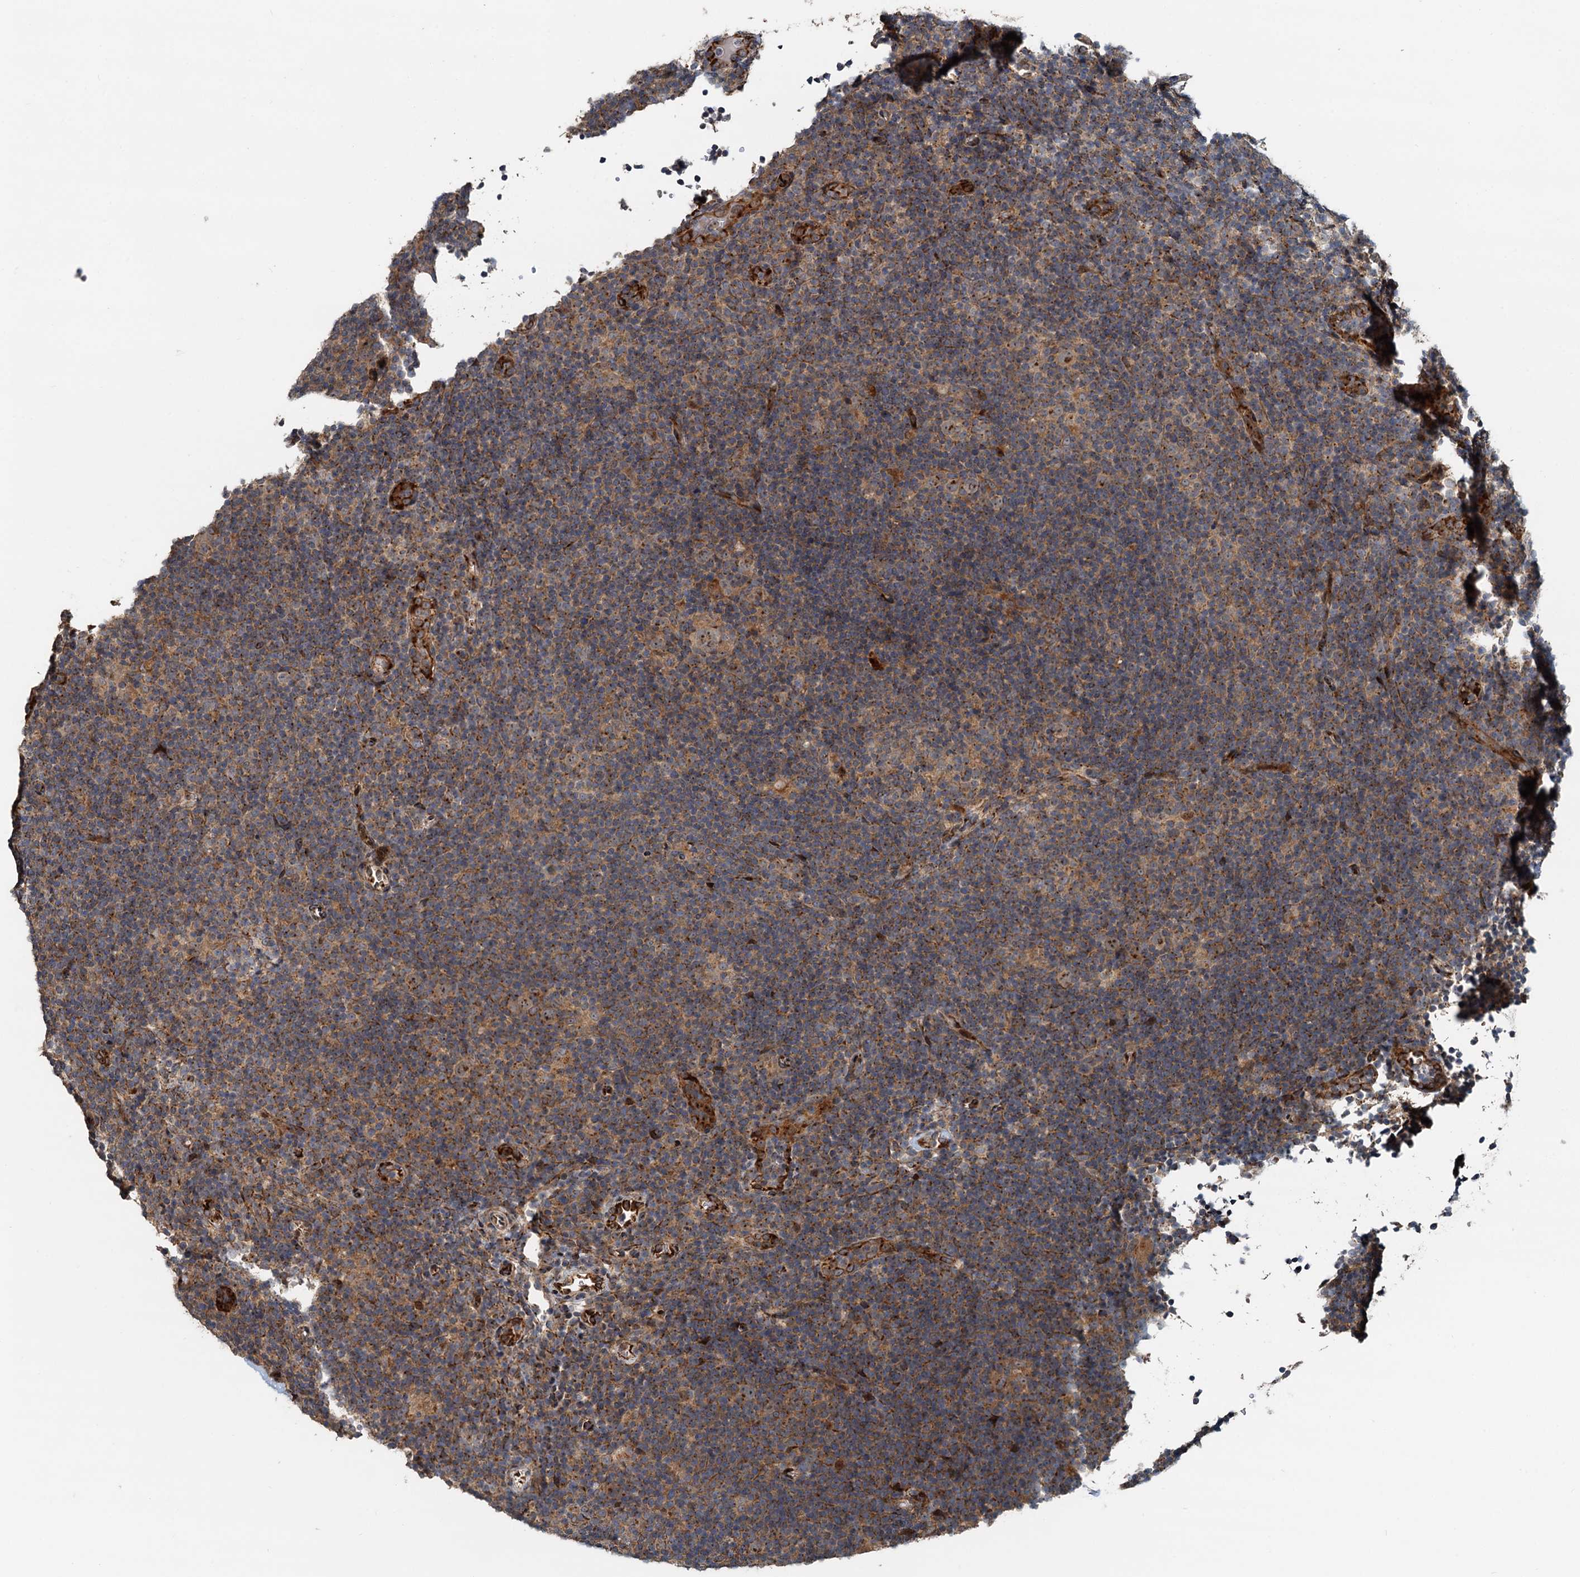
{"staining": {"intensity": "weak", "quantity": ">75%", "location": "cytoplasmic/membranous"}, "tissue": "lymphoma", "cell_type": "Tumor cells", "image_type": "cancer", "snomed": [{"axis": "morphology", "description": "Hodgkin's disease, NOS"}, {"axis": "topography", "description": "Lymph node"}], "caption": "Protein analysis of Hodgkin's disease tissue shows weak cytoplasmic/membranous positivity in about >75% of tumor cells. (IHC, brightfield microscopy, high magnification).", "gene": "CEP68", "patient": {"sex": "female", "age": 57}}